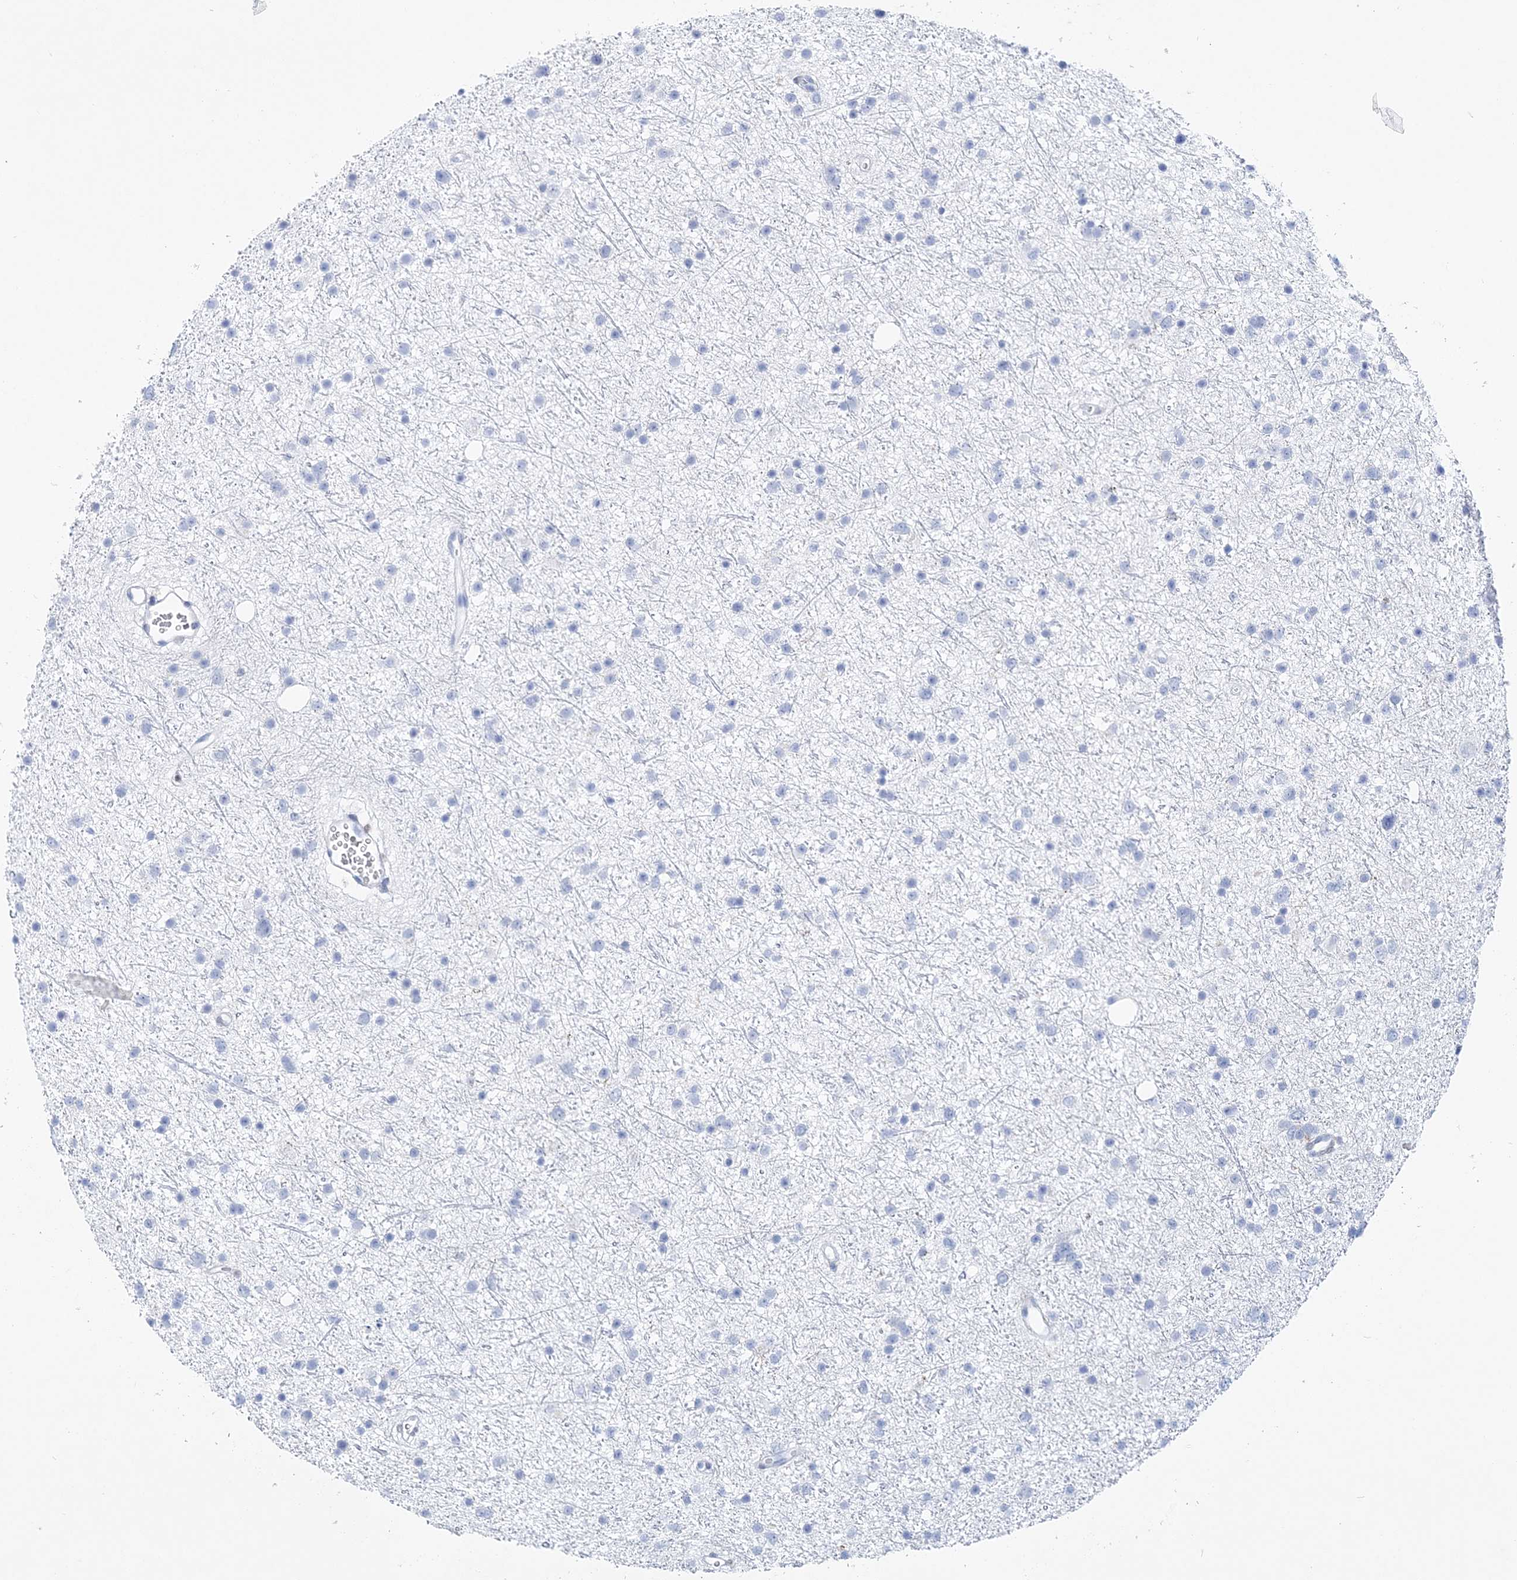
{"staining": {"intensity": "negative", "quantity": "none", "location": "none"}, "tissue": "glioma", "cell_type": "Tumor cells", "image_type": "cancer", "snomed": [{"axis": "morphology", "description": "Glioma, malignant, Low grade"}, {"axis": "topography", "description": "Cerebral cortex"}], "caption": "IHC of malignant low-grade glioma shows no expression in tumor cells.", "gene": "NKX6-1", "patient": {"sex": "female", "age": 39}}